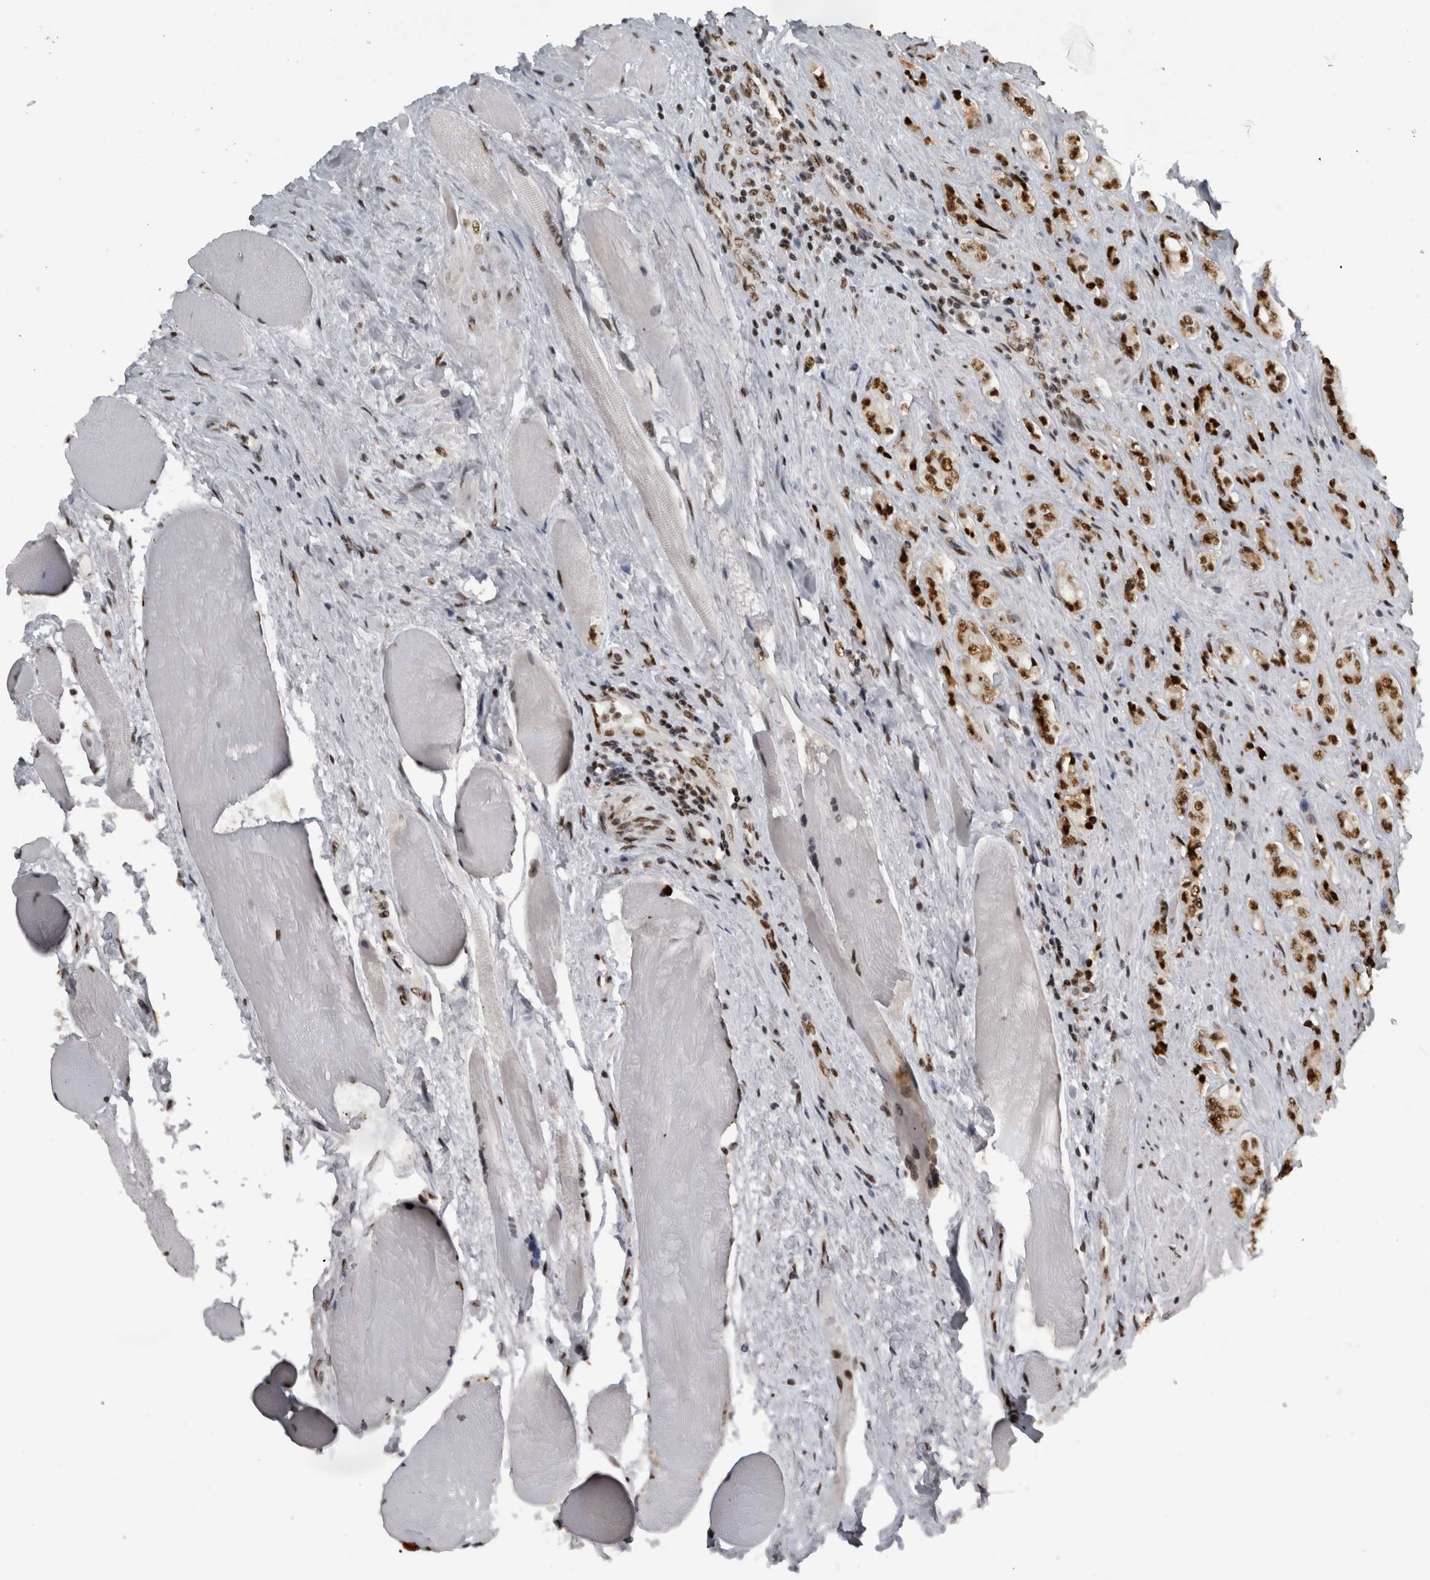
{"staining": {"intensity": "strong", "quantity": ">75%", "location": "nuclear"}, "tissue": "prostate cancer", "cell_type": "Tumor cells", "image_type": "cancer", "snomed": [{"axis": "morphology", "description": "Adenocarcinoma, High grade"}, {"axis": "topography", "description": "Prostate"}], "caption": "Prostate high-grade adenocarcinoma stained with DAB (3,3'-diaminobenzidine) immunohistochemistry (IHC) shows high levels of strong nuclear expression in approximately >75% of tumor cells.", "gene": "ZSCAN2", "patient": {"sex": "male", "age": 61}}